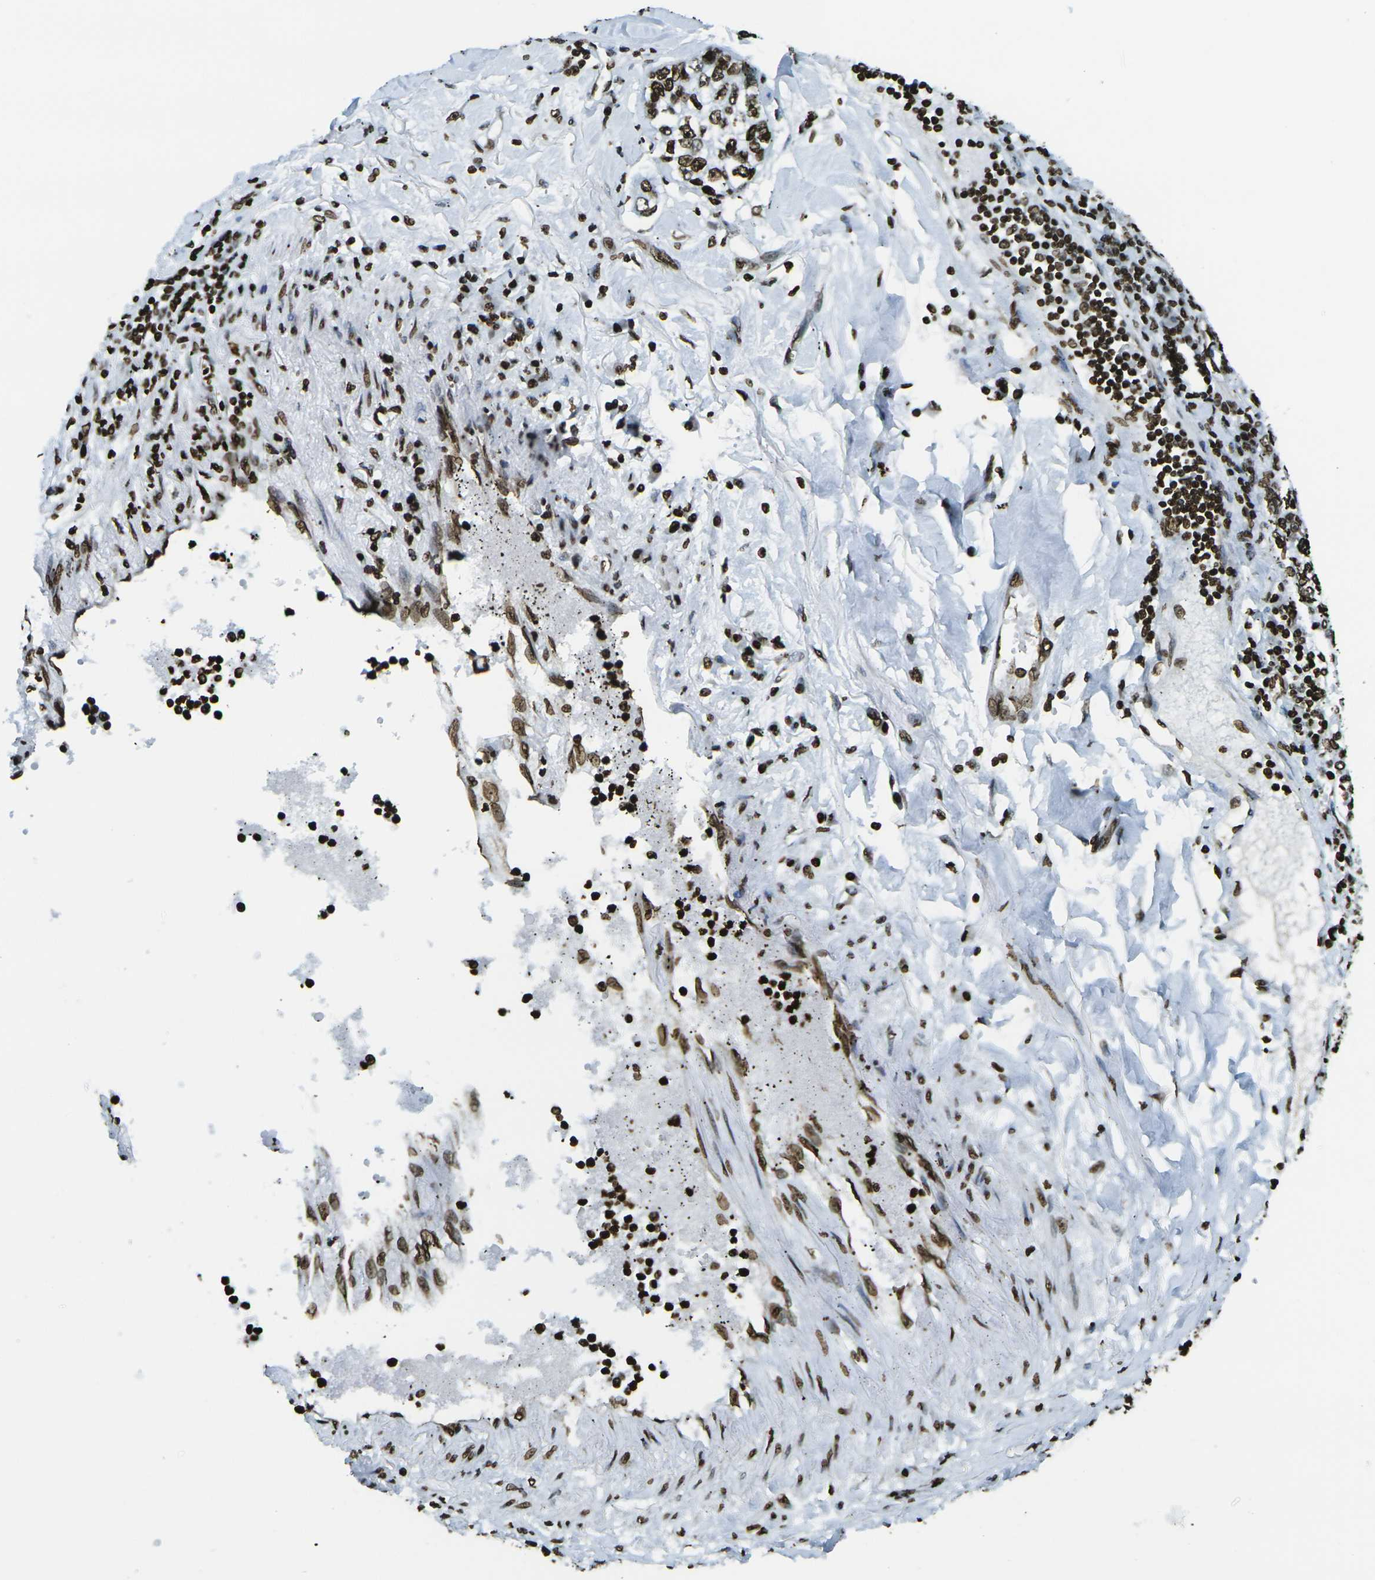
{"staining": {"intensity": "strong", "quantity": ">75%", "location": "nuclear"}, "tissue": "lung cancer", "cell_type": "Tumor cells", "image_type": "cancer", "snomed": [{"axis": "morphology", "description": "Adenocarcinoma, NOS"}, {"axis": "topography", "description": "Lung"}], "caption": "Protein expression analysis of lung adenocarcinoma displays strong nuclear staining in about >75% of tumor cells.", "gene": "H1-2", "patient": {"sex": "male", "age": 49}}